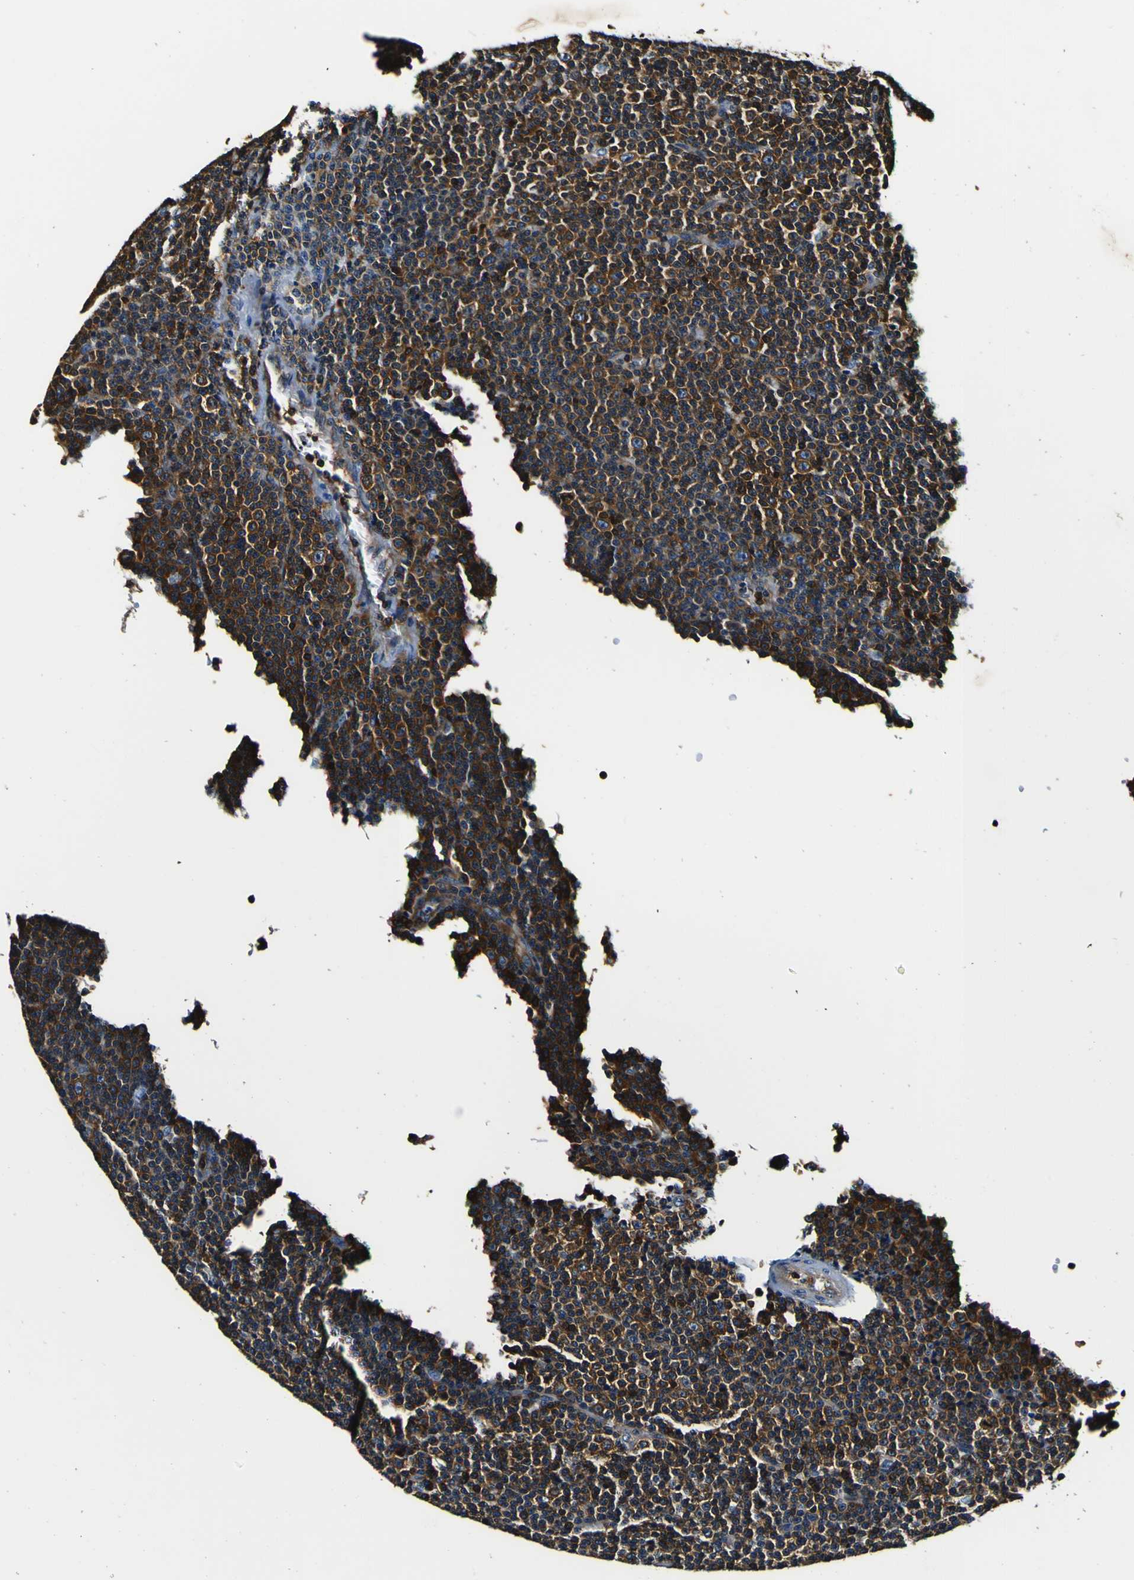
{"staining": {"intensity": "strong", "quantity": ">75%", "location": "cytoplasmic/membranous"}, "tissue": "lymphoma", "cell_type": "Tumor cells", "image_type": "cancer", "snomed": [{"axis": "morphology", "description": "Malignant lymphoma, non-Hodgkin's type, Low grade"}, {"axis": "topography", "description": "Lymph node"}], "caption": "Strong cytoplasmic/membranous expression for a protein is seen in approximately >75% of tumor cells of lymphoma using immunohistochemistry (IHC).", "gene": "RHOT2", "patient": {"sex": "female", "age": 67}}